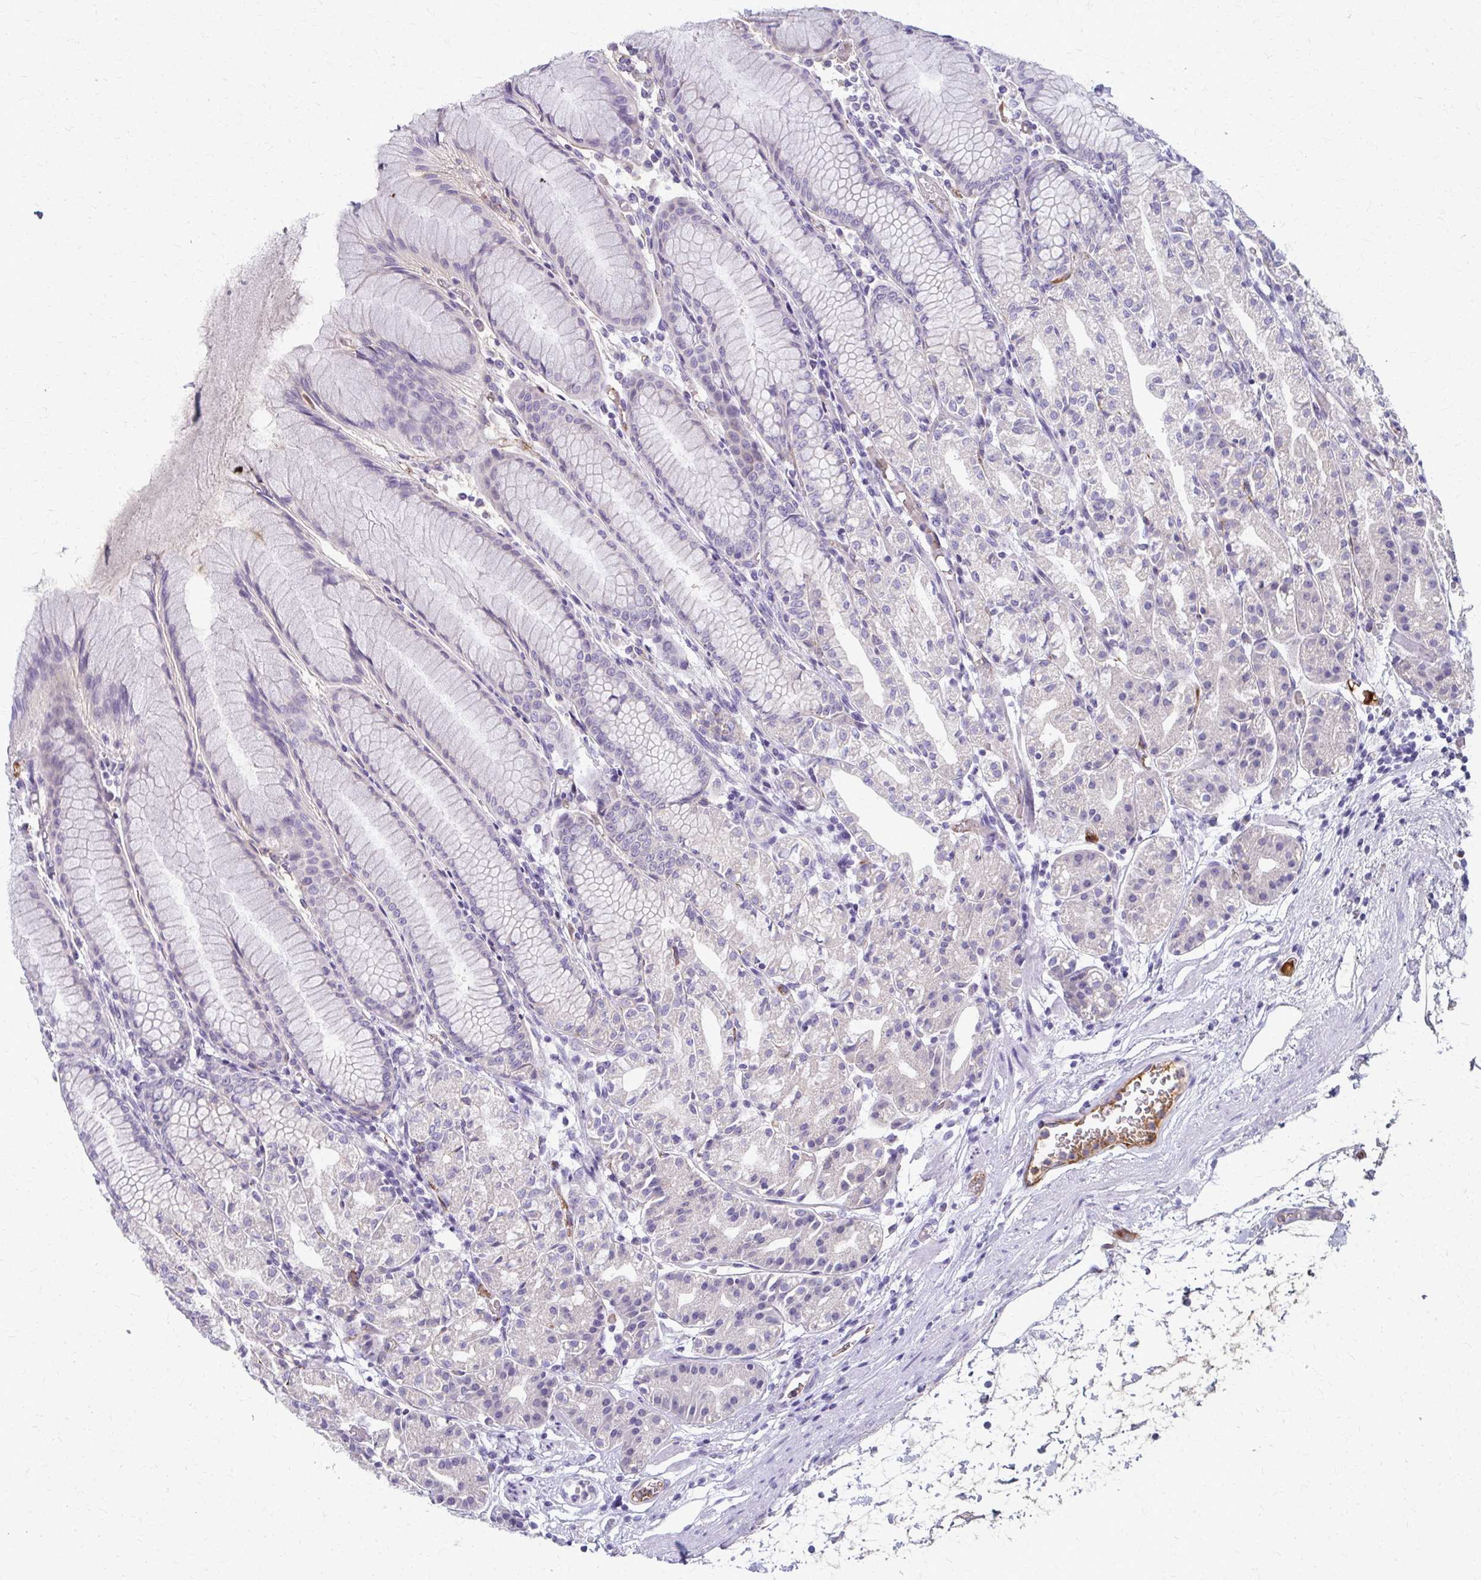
{"staining": {"intensity": "negative", "quantity": "none", "location": "none"}, "tissue": "stomach", "cell_type": "Glandular cells", "image_type": "normal", "snomed": [{"axis": "morphology", "description": "Normal tissue, NOS"}, {"axis": "topography", "description": "Stomach"}], "caption": "A high-resolution histopathology image shows immunohistochemistry (IHC) staining of normal stomach, which shows no significant expression in glandular cells.", "gene": "ADIPOQ", "patient": {"sex": "female", "age": 57}}